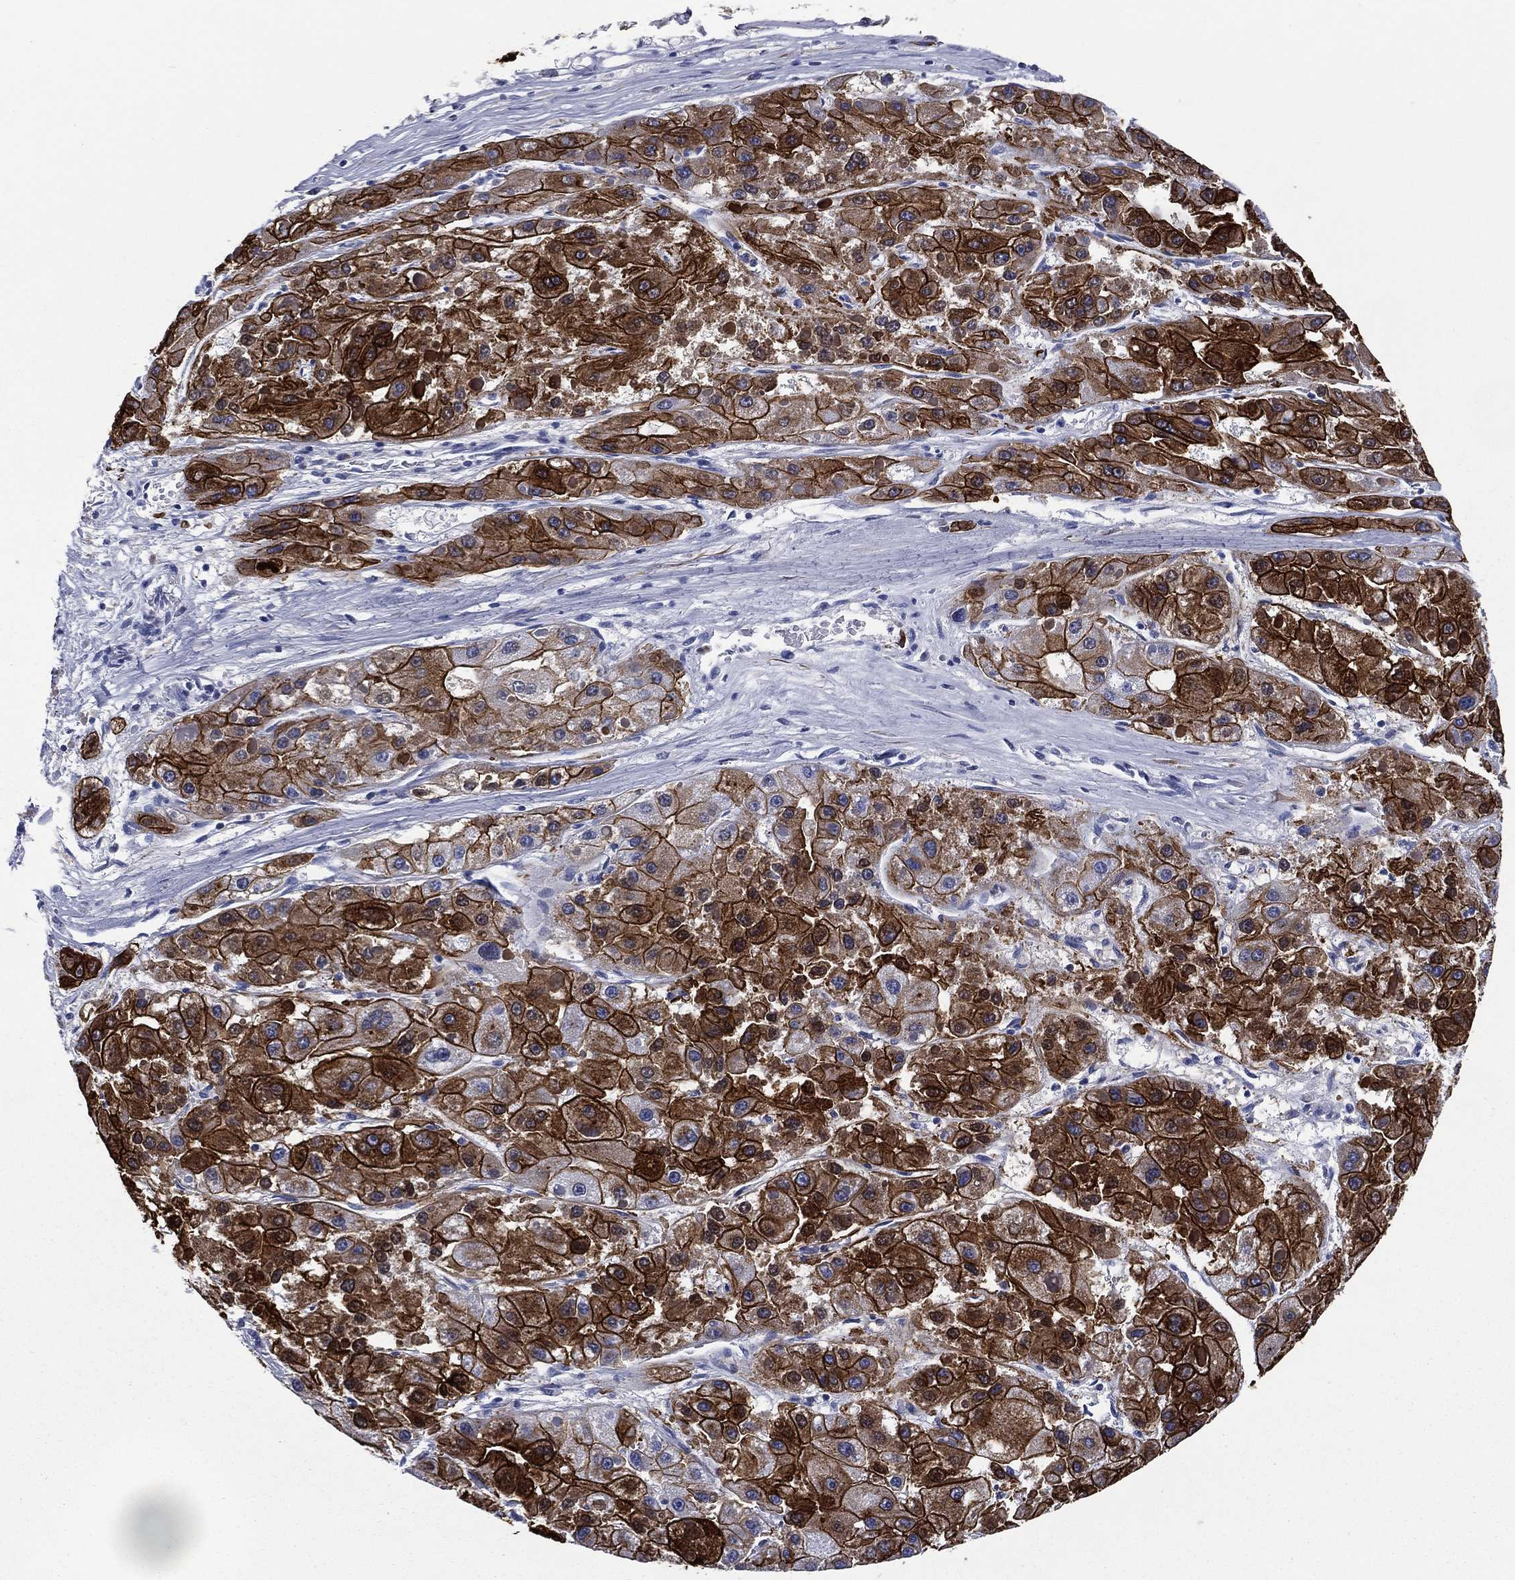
{"staining": {"intensity": "strong", "quantity": ">75%", "location": "cytoplasmic/membranous"}, "tissue": "liver cancer", "cell_type": "Tumor cells", "image_type": "cancer", "snomed": [{"axis": "morphology", "description": "Carcinoma, Hepatocellular, NOS"}, {"axis": "topography", "description": "Liver"}], "caption": "A photomicrograph of human liver cancer (hepatocellular carcinoma) stained for a protein demonstrates strong cytoplasmic/membranous brown staining in tumor cells.", "gene": "KRT7", "patient": {"sex": "female", "age": 73}}